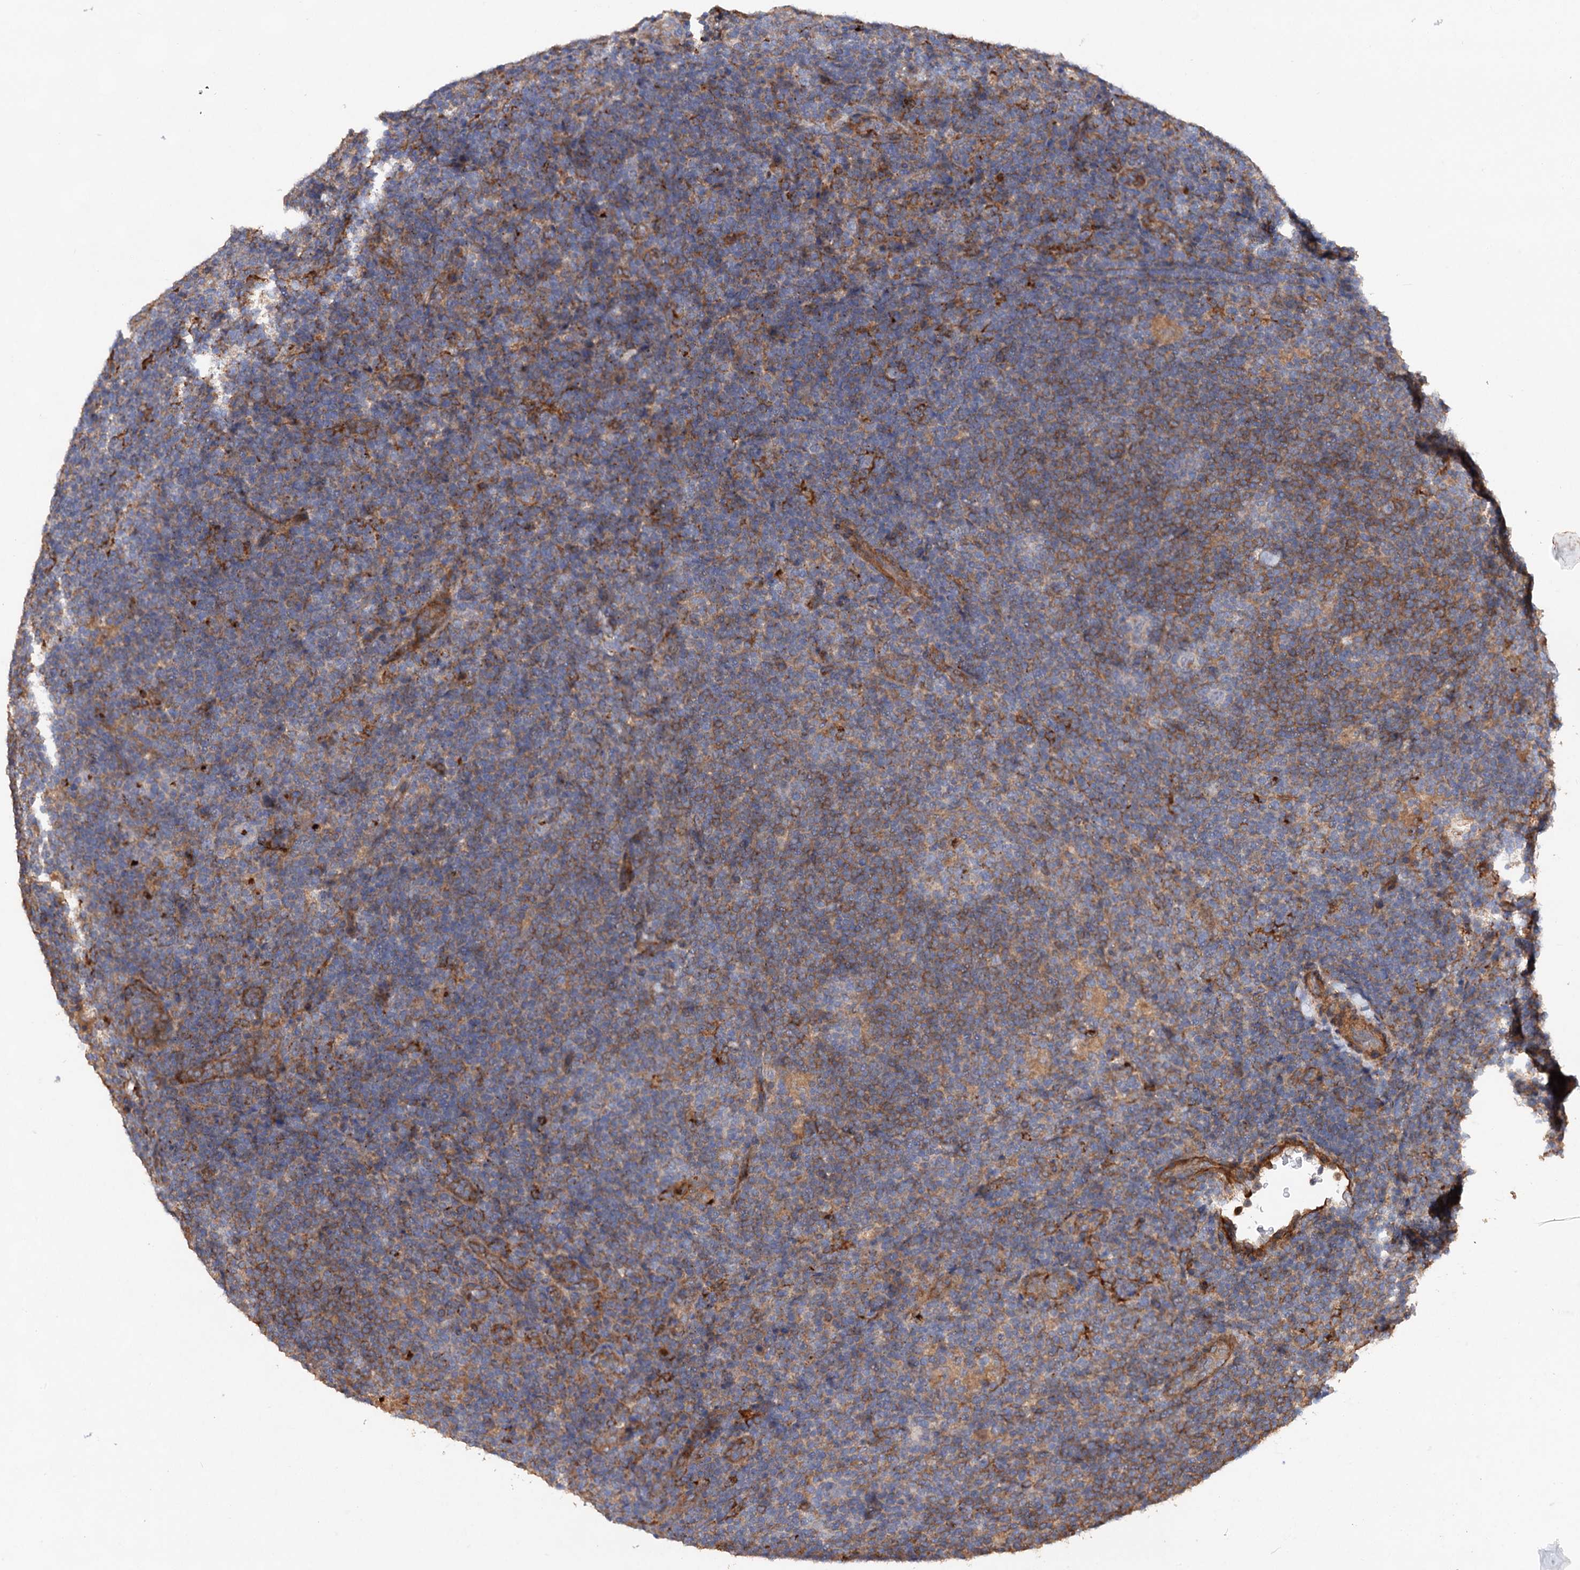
{"staining": {"intensity": "negative", "quantity": "none", "location": "none"}, "tissue": "lymphoma", "cell_type": "Tumor cells", "image_type": "cancer", "snomed": [{"axis": "morphology", "description": "Hodgkin's disease, NOS"}, {"axis": "topography", "description": "Lymph node"}], "caption": "Tumor cells are negative for brown protein staining in lymphoma. (DAB (3,3'-diaminobenzidine) immunohistochemistry visualized using brightfield microscopy, high magnification).", "gene": "CSAD", "patient": {"sex": "female", "age": 57}}